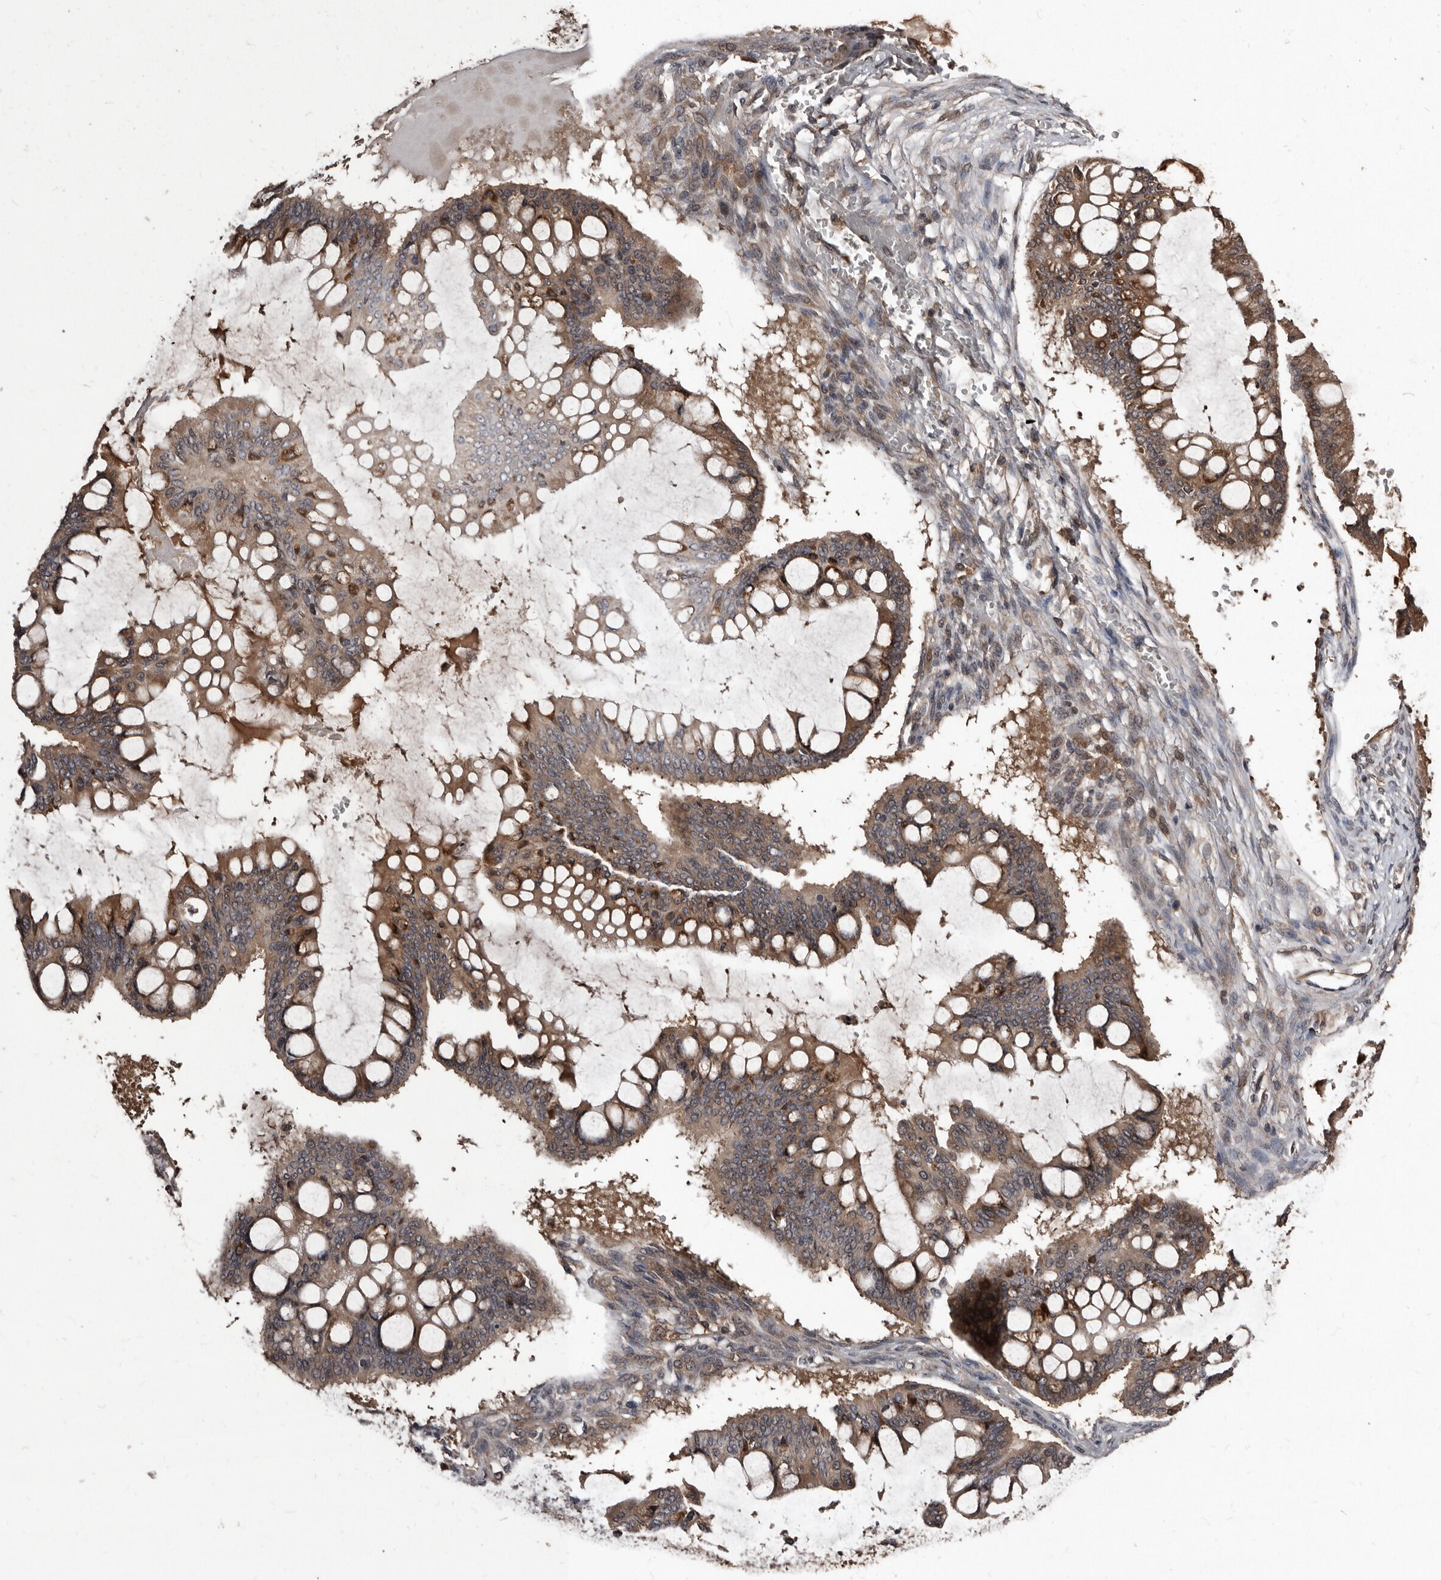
{"staining": {"intensity": "moderate", "quantity": ">75%", "location": "cytoplasmic/membranous"}, "tissue": "ovarian cancer", "cell_type": "Tumor cells", "image_type": "cancer", "snomed": [{"axis": "morphology", "description": "Cystadenocarcinoma, mucinous, NOS"}, {"axis": "topography", "description": "Ovary"}], "caption": "Brown immunohistochemical staining in human mucinous cystadenocarcinoma (ovarian) exhibits moderate cytoplasmic/membranous staining in approximately >75% of tumor cells.", "gene": "PMVK", "patient": {"sex": "female", "age": 73}}